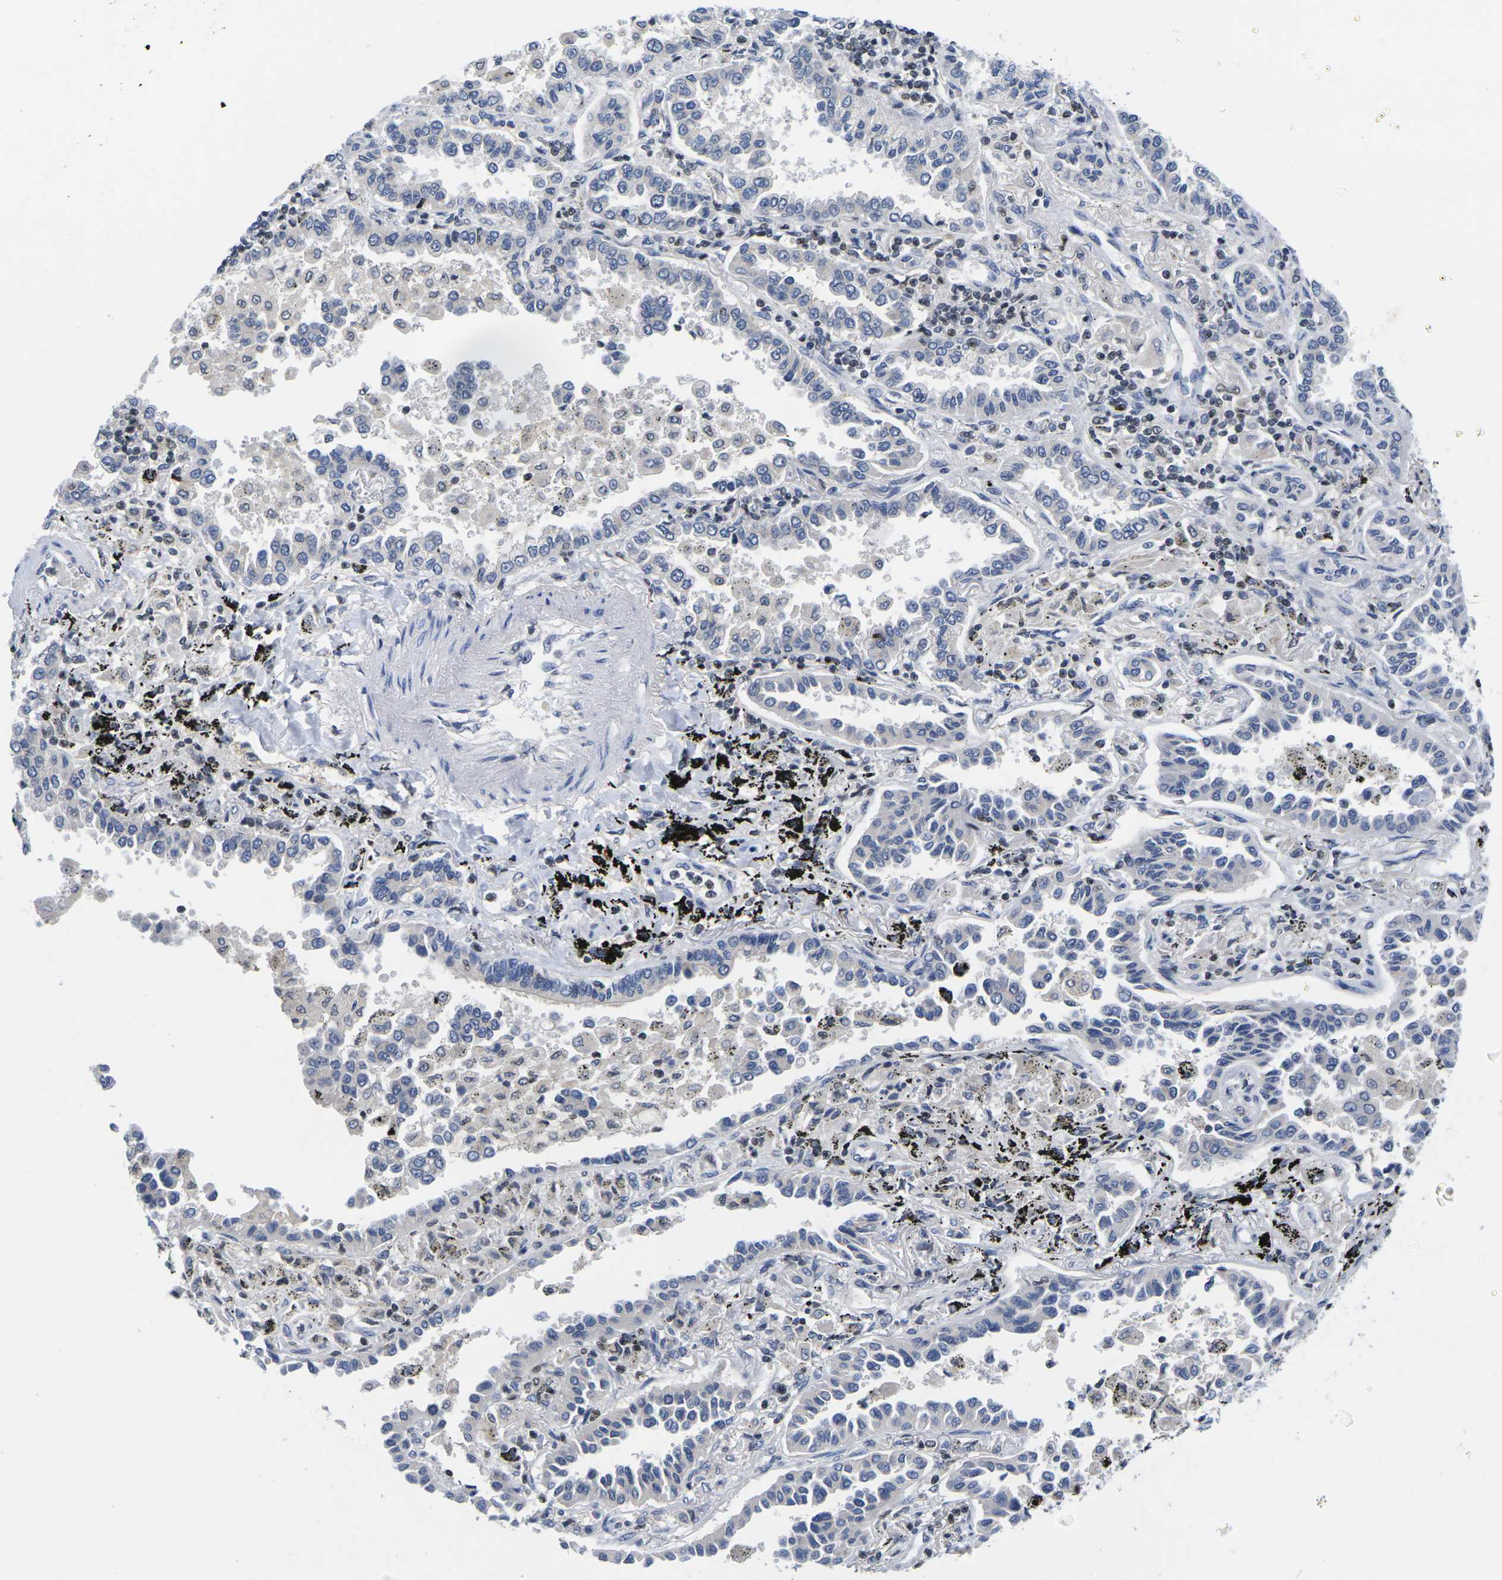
{"staining": {"intensity": "negative", "quantity": "none", "location": "none"}, "tissue": "lung cancer", "cell_type": "Tumor cells", "image_type": "cancer", "snomed": [{"axis": "morphology", "description": "Normal tissue, NOS"}, {"axis": "morphology", "description": "Adenocarcinoma, NOS"}, {"axis": "topography", "description": "Lung"}], "caption": "This micrograph is of adenocarcinoma (lung) stained with immunohistochemistry to label a protein in brown with the nuclei are counter-stained blue. There is no positivity in tumor cells. (DAB IHC visualized using brightfield microscopy, high magnification).", "gene": "IKZF1", "patient": {"sex": "male", "age": 59}}